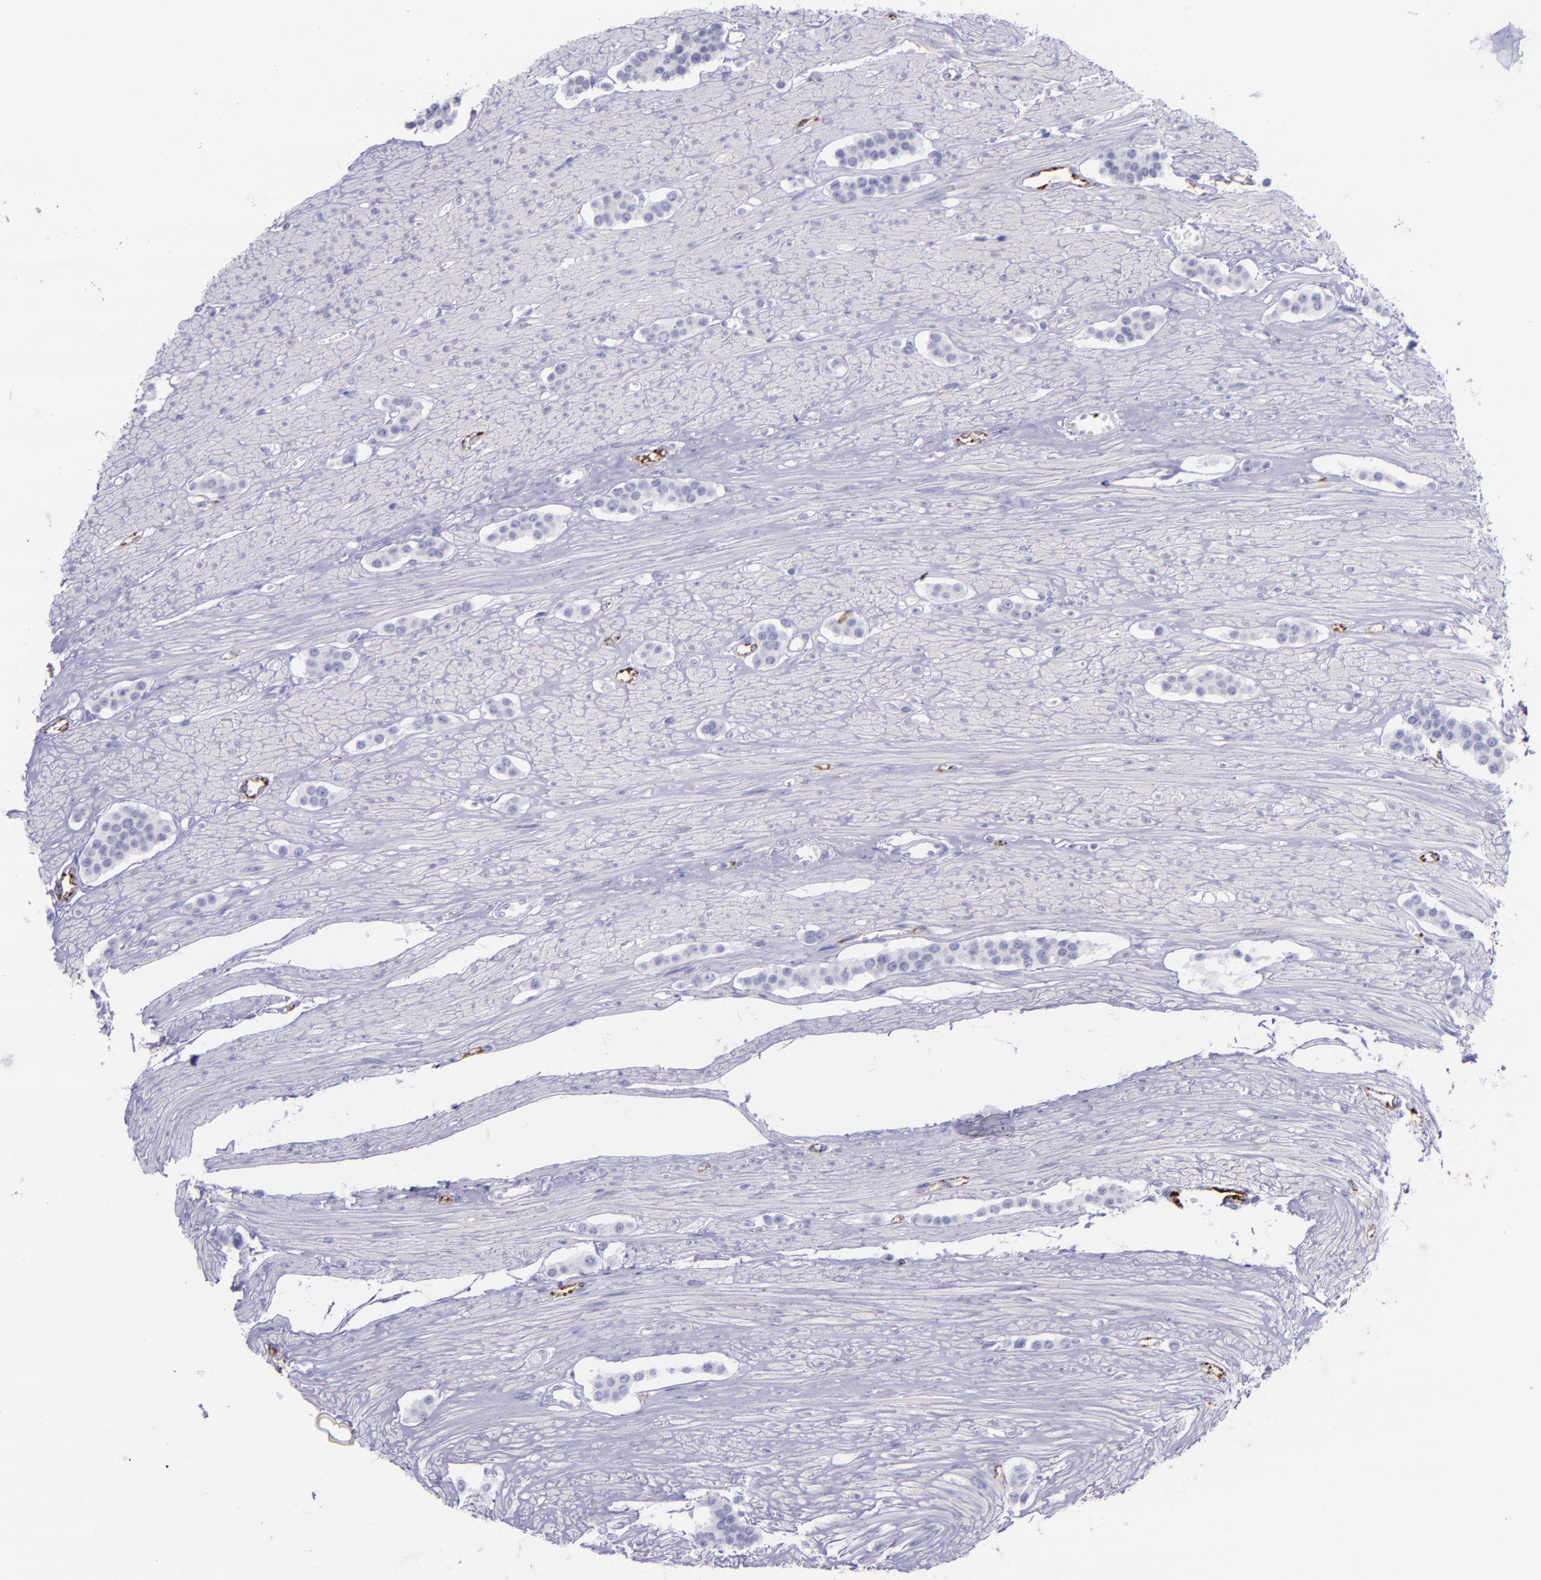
{"staining": {"intensity": "negative", "quantity": "none", "location": "none"}, "tissue": "carcinoid", "cell_type": "Tumor cells", "image_type": "cancer", "snomed": [{"axis": "morphology", "description": "Carcinoid, malignant, NOS"}, {"axis": "topography", "description": "Small intestine"}], "caption": "Tumor cells are negative for brown protein staining in malignant carcinoid.", "gene": "SELE", "patient": {"sex": "male", "age": 60}}